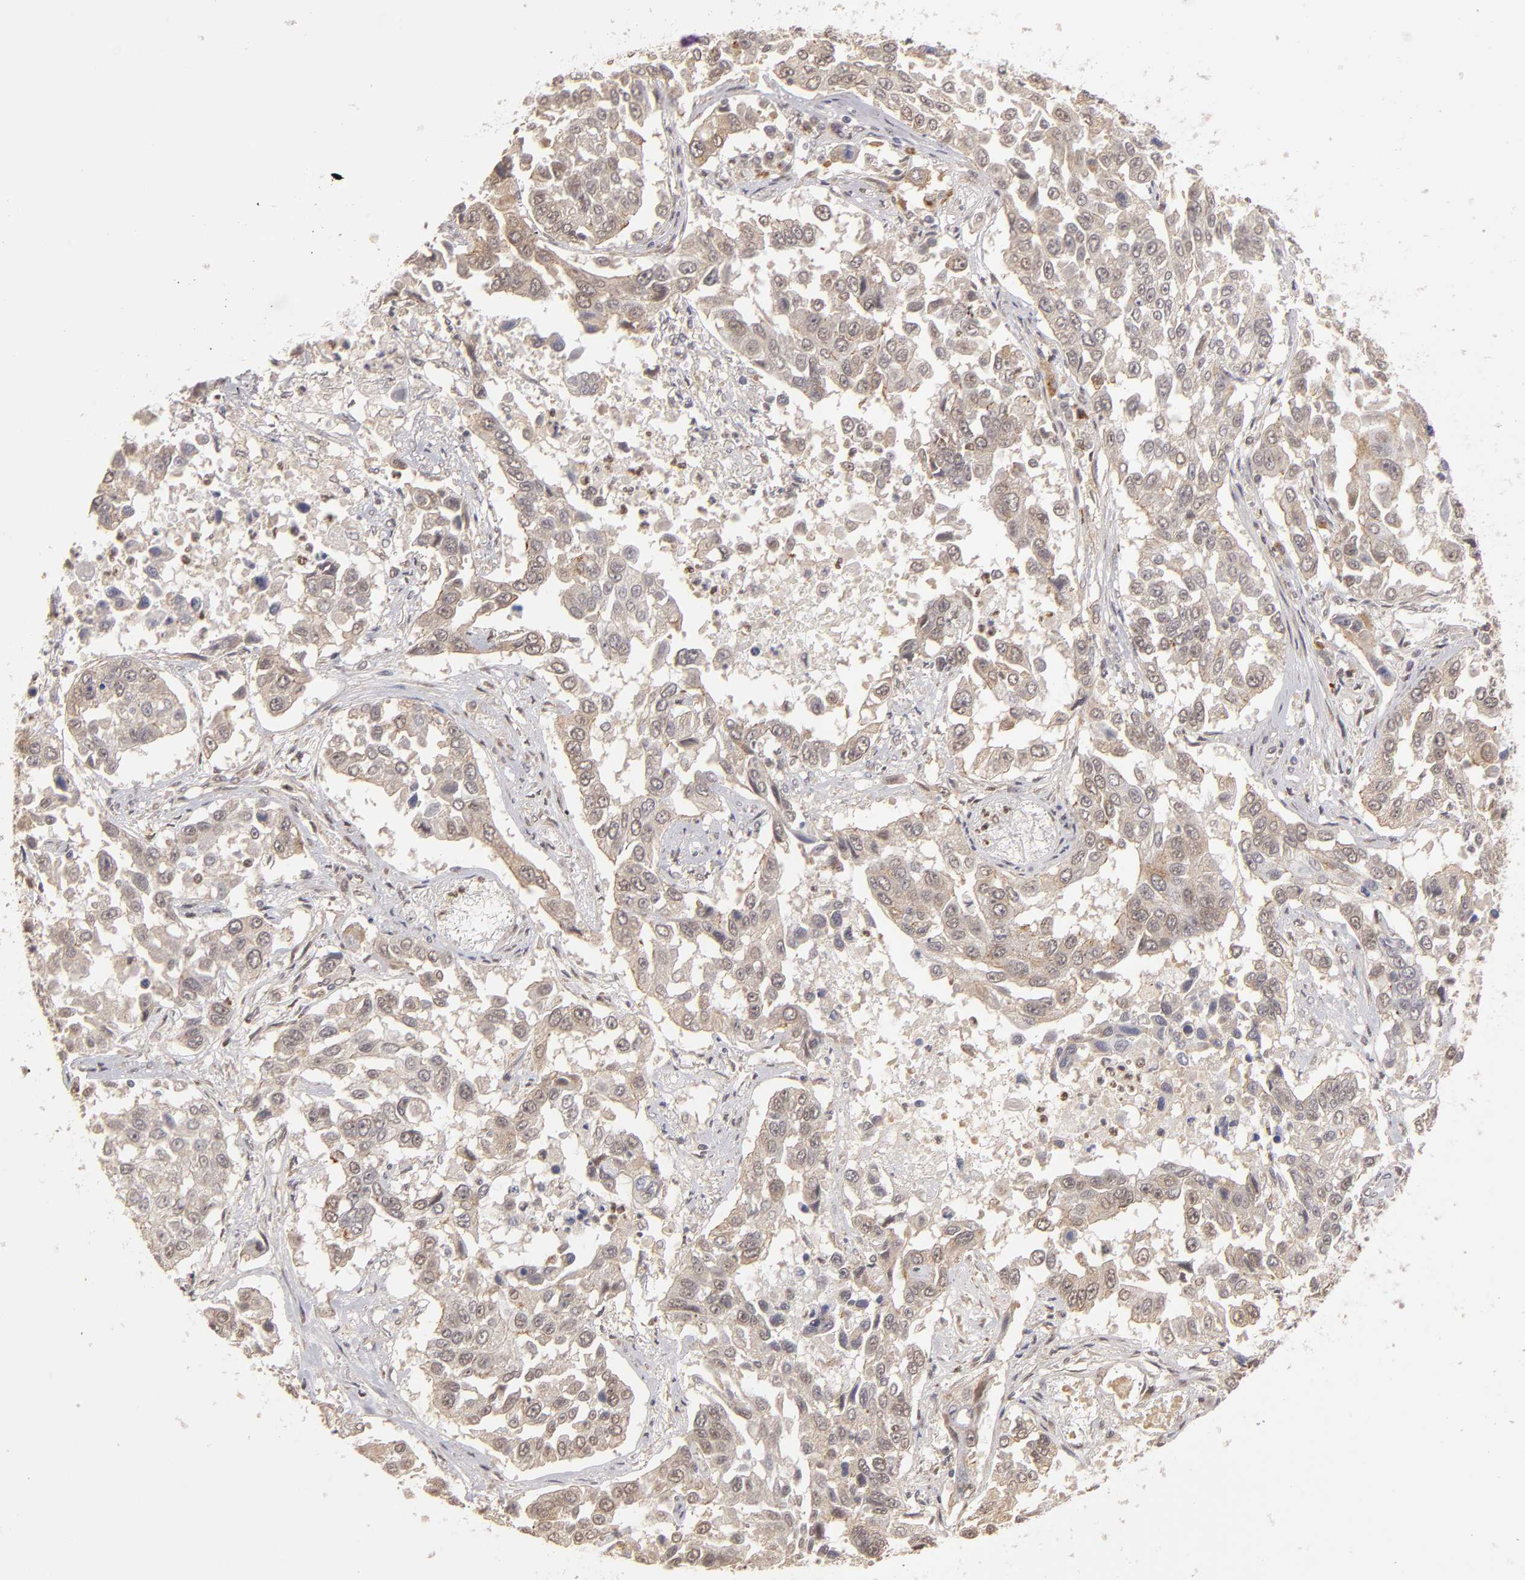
{"staining": {"intensity": "weak", "quantity": ">75%", "location": "cytoplasmic/membranous"}, "tissue": "lung cancer", "cell_type": "Tumor cells", "image_type": "cancer", "snomed": [{"axis": "morphology", "description": "Squamous cell carcinoma, NOS"}, {"axis": "topography", "description": "Lung"}], "caption": "A photomicrograph of human lung cancer (squamous cell carcinoma) stained for a protein reveals weak cytoplasmic/membranous brown staining in tumor cells.", "gene": "NFE2", "patient": {"sex": "male", "age": 71}}